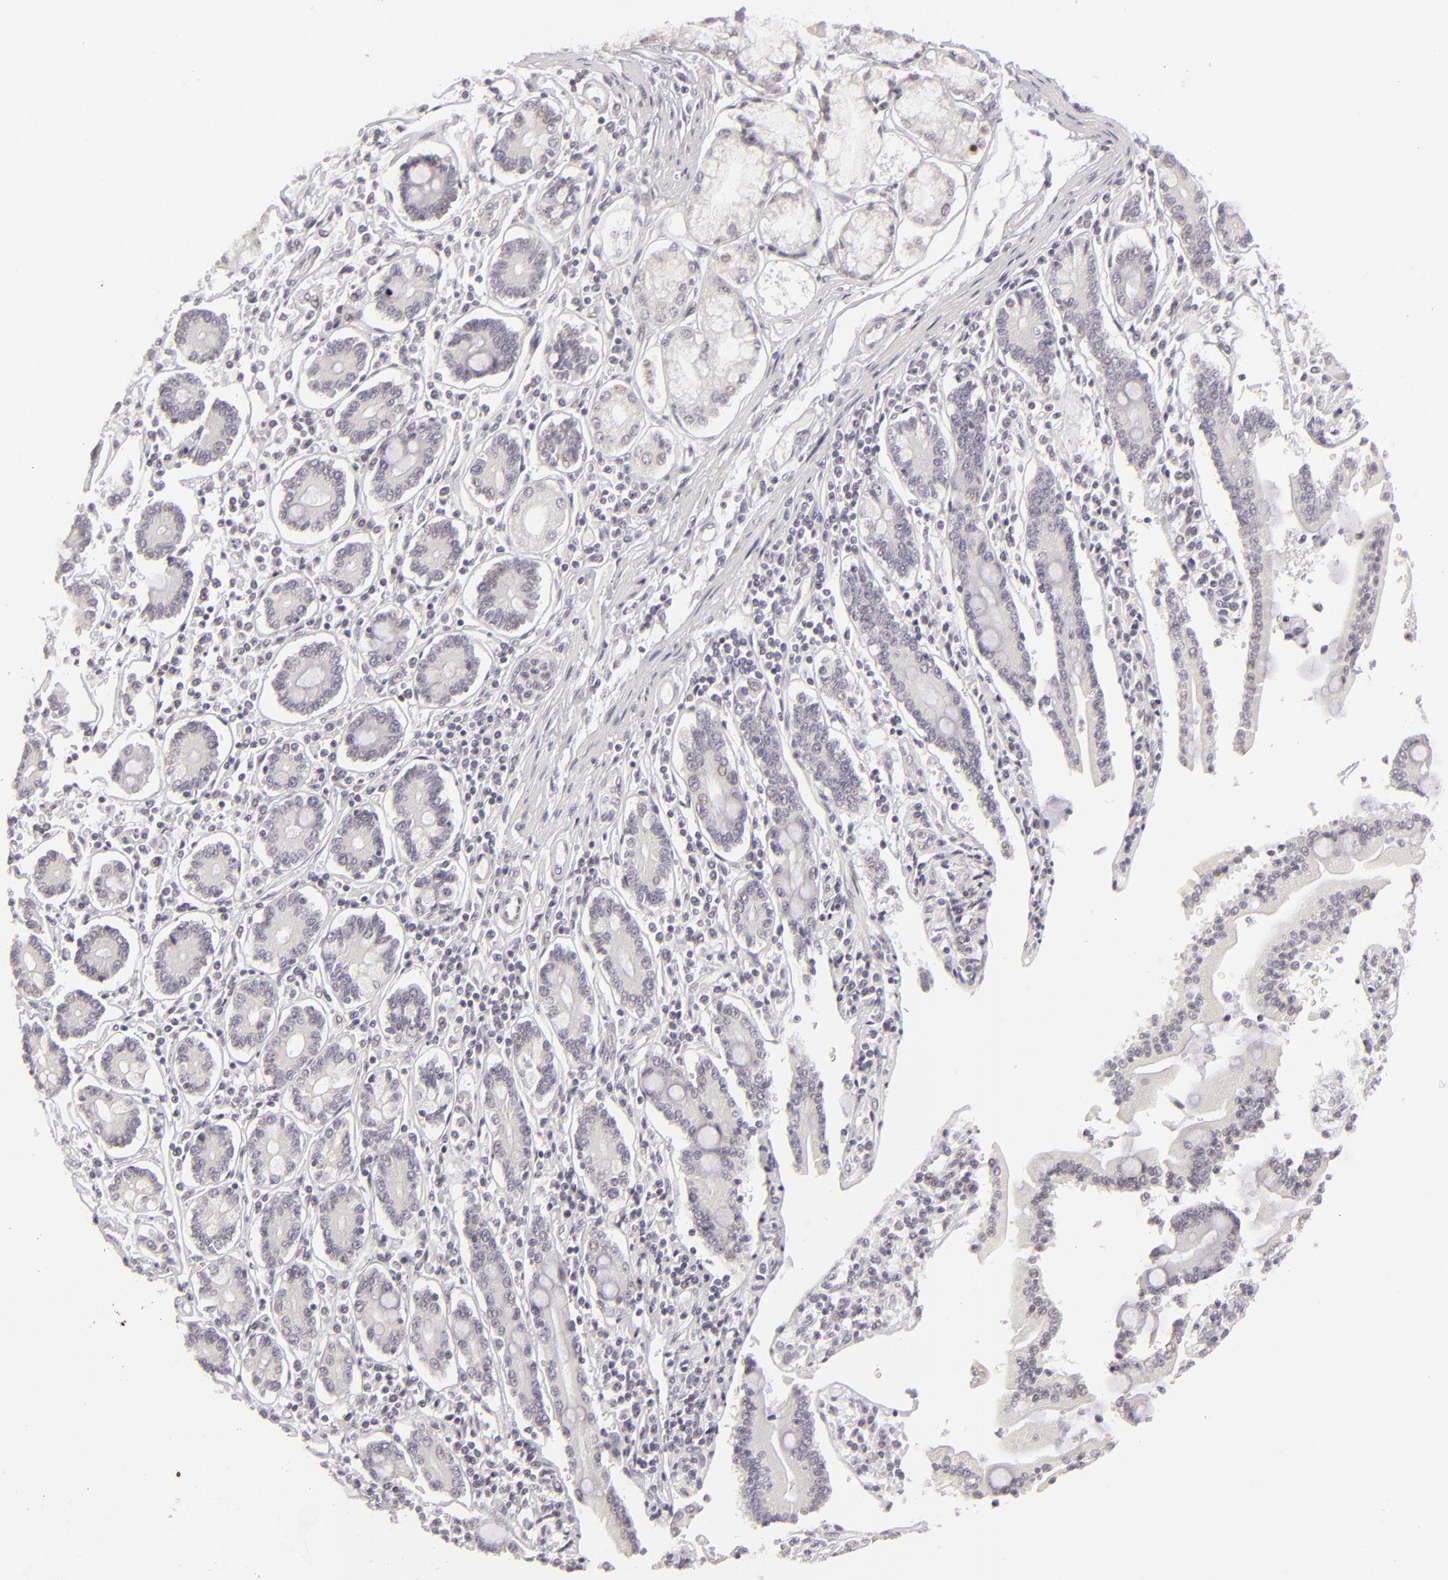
{"staining": {"intensity": "negative", "quantity": "none", "location": "none"}, "tissue": "pancreatic cancer", "cell_type": "Tumor cells", "image_type": "cancer", "snomed": [{"axis": "morphology", "description": "Adenocarcinoma, NOS"}, {"axis": "topography", "description": "Pancreas"}], "caption": "Tumor cells show no significant protein positivity in pancreatic adenocarcinoma.", "gene": "SIX1", "patient": {"sex": "female", "age": 57}}